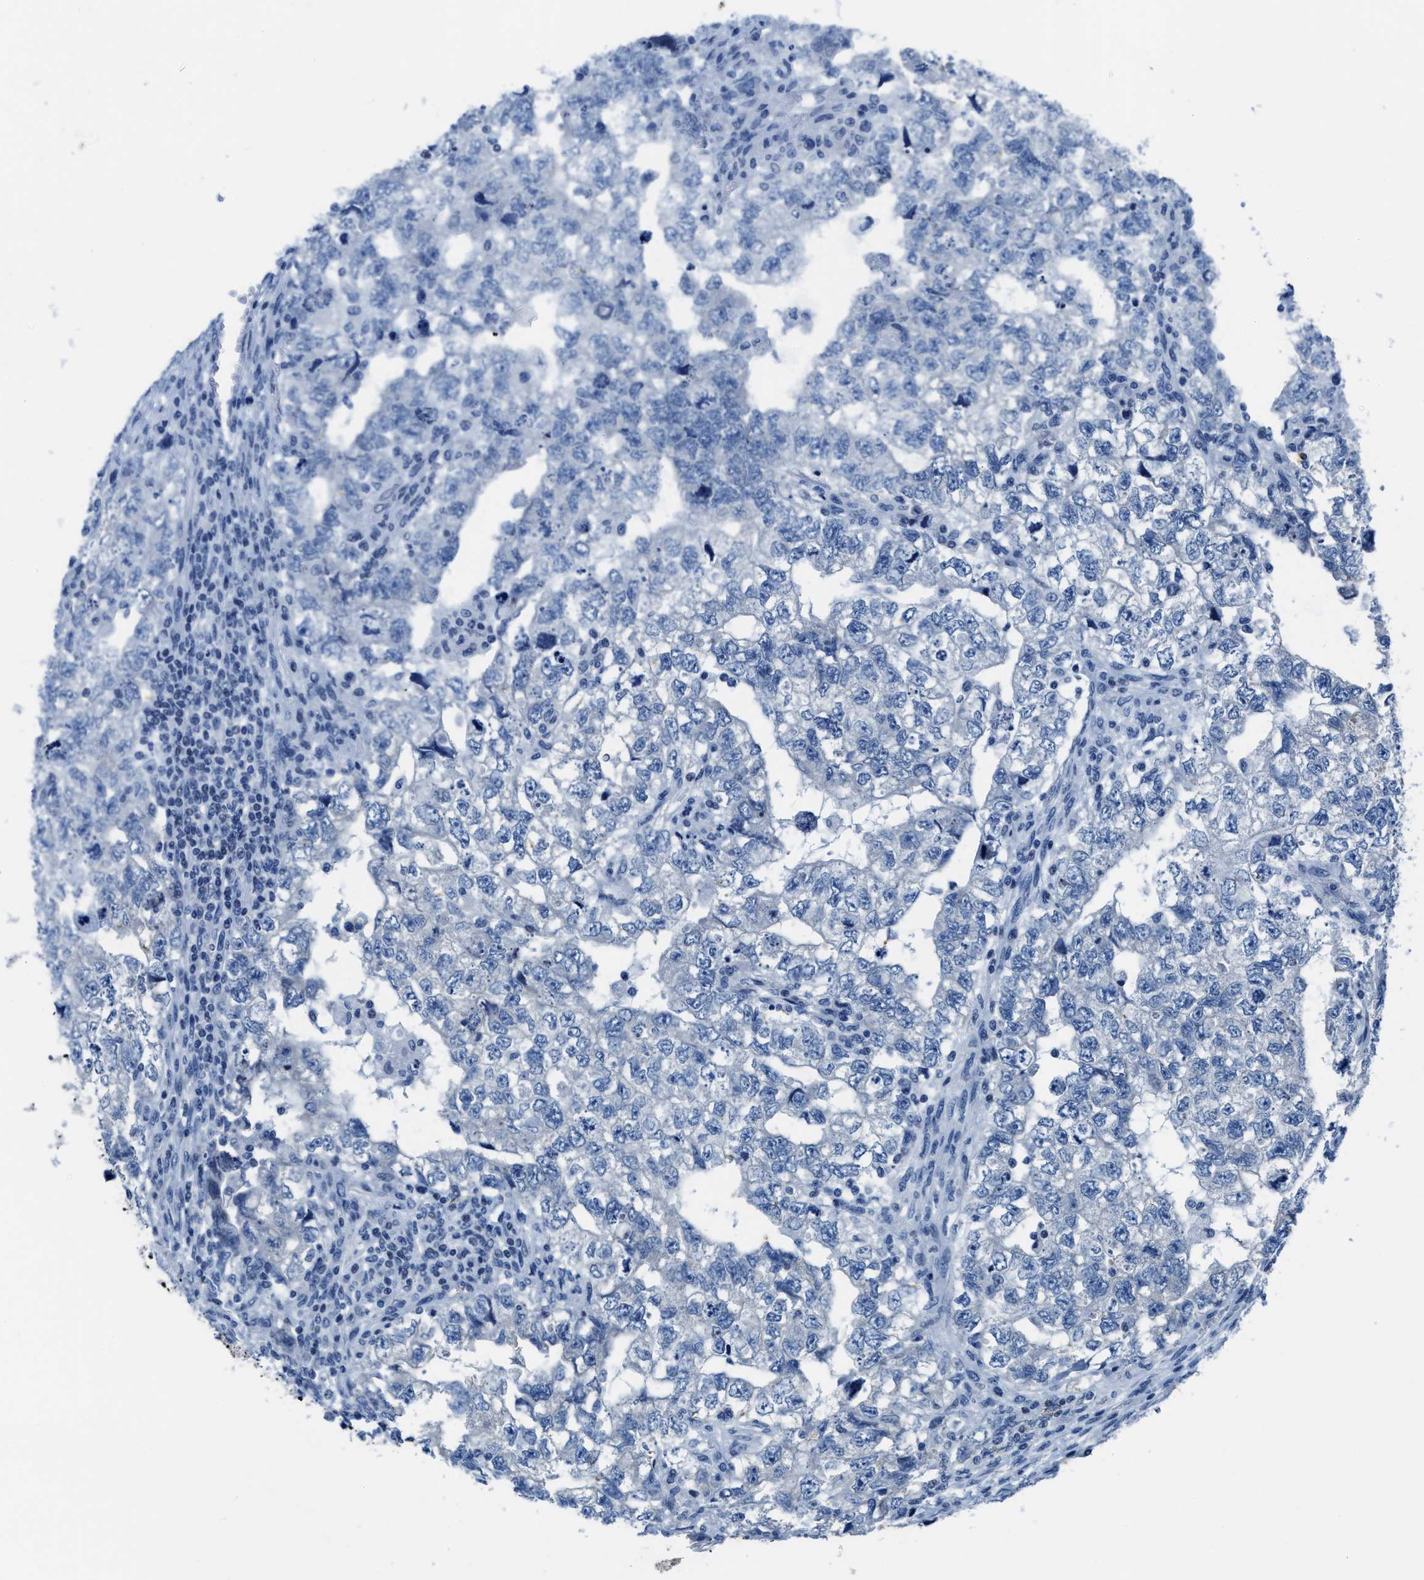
{"staining": {"intensity": "negative", "quantity": "none", "location": "none"}, "tissue": "testis cancer", "cell_type": "Tumor cells", "image_type": "cancer", "snomed": [{"axis": "morphology", "description": "Carcinoma, Embryonal, NOS"}, {"axis": "topography", "description": "Testis"}], "caption": "Immunohistochemistry (IHC) of embryonal carcinoma (testis) shows no expression in tumor cells. (Immunohistochemistry, brightfield microscopy, high magnification).", "gene": "ASZ1", "patient": {"sex": "male", "age": 36}}